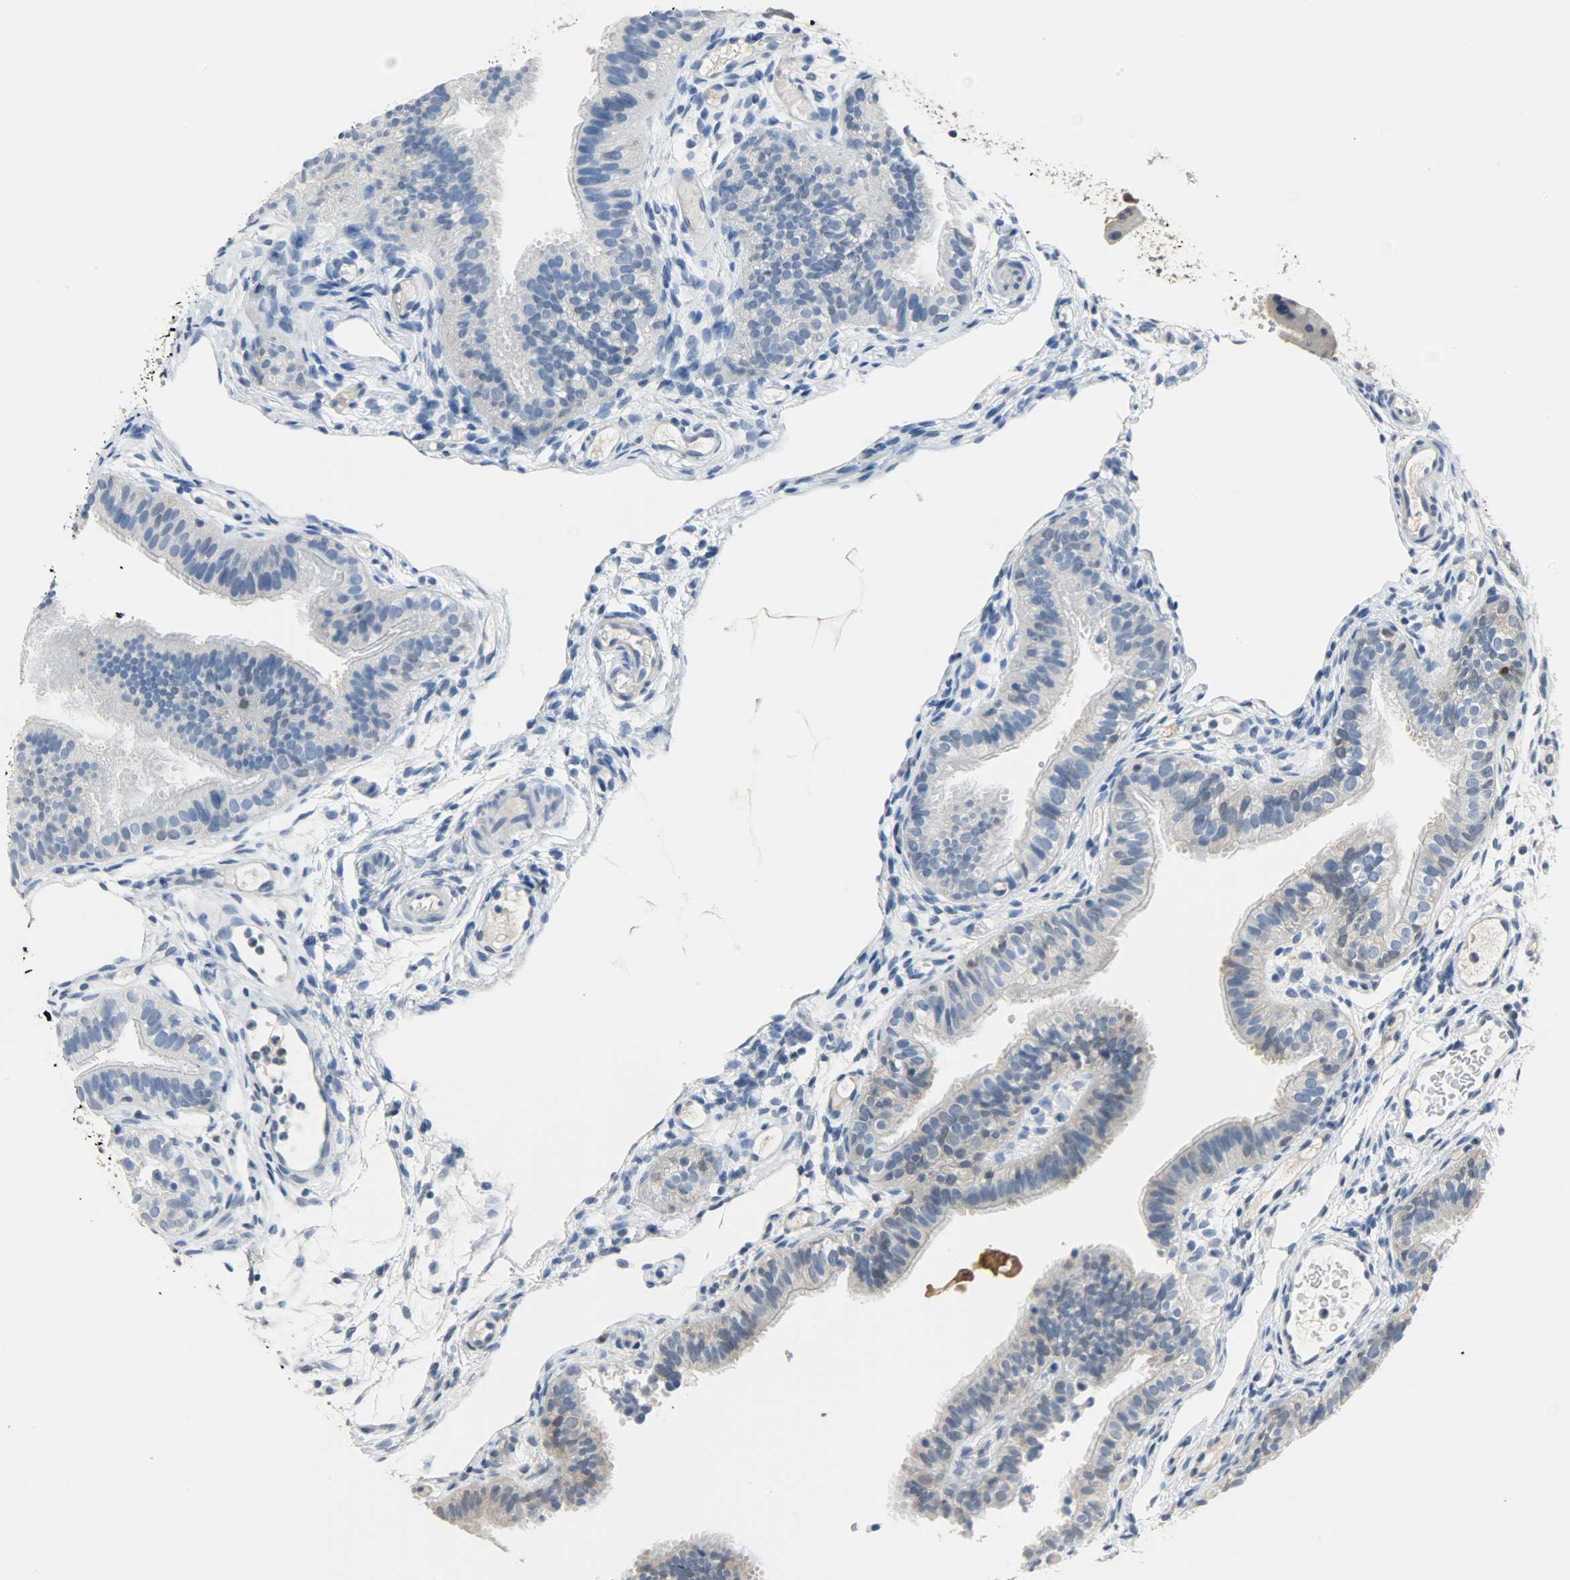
{"staining": {"intensity": "moderate", "quantity": ">75%", "location": "cytoplasmic/membranous,nuclear"}, "tissue": "fallopian tube", "cell_type": "Glandular cells", "image_type": "normal", "snomed": [{"axis": "morphology", "description": "Normal tissue, NOS"}, {"axis": "morphology", "description": "Dermoid, NOS"}, {"axis": "topography", "description": "Fallopian tube"}], "caption": "Brown immunohistochemical staining in unremarkable human fallopian tube demonstrates moderate cytoplasmic/membranous,nuclear positivity in about >75% of glandular cells.", "gene": "EIF4EBP1", "patient": {"sex": "female", "age": 33}}